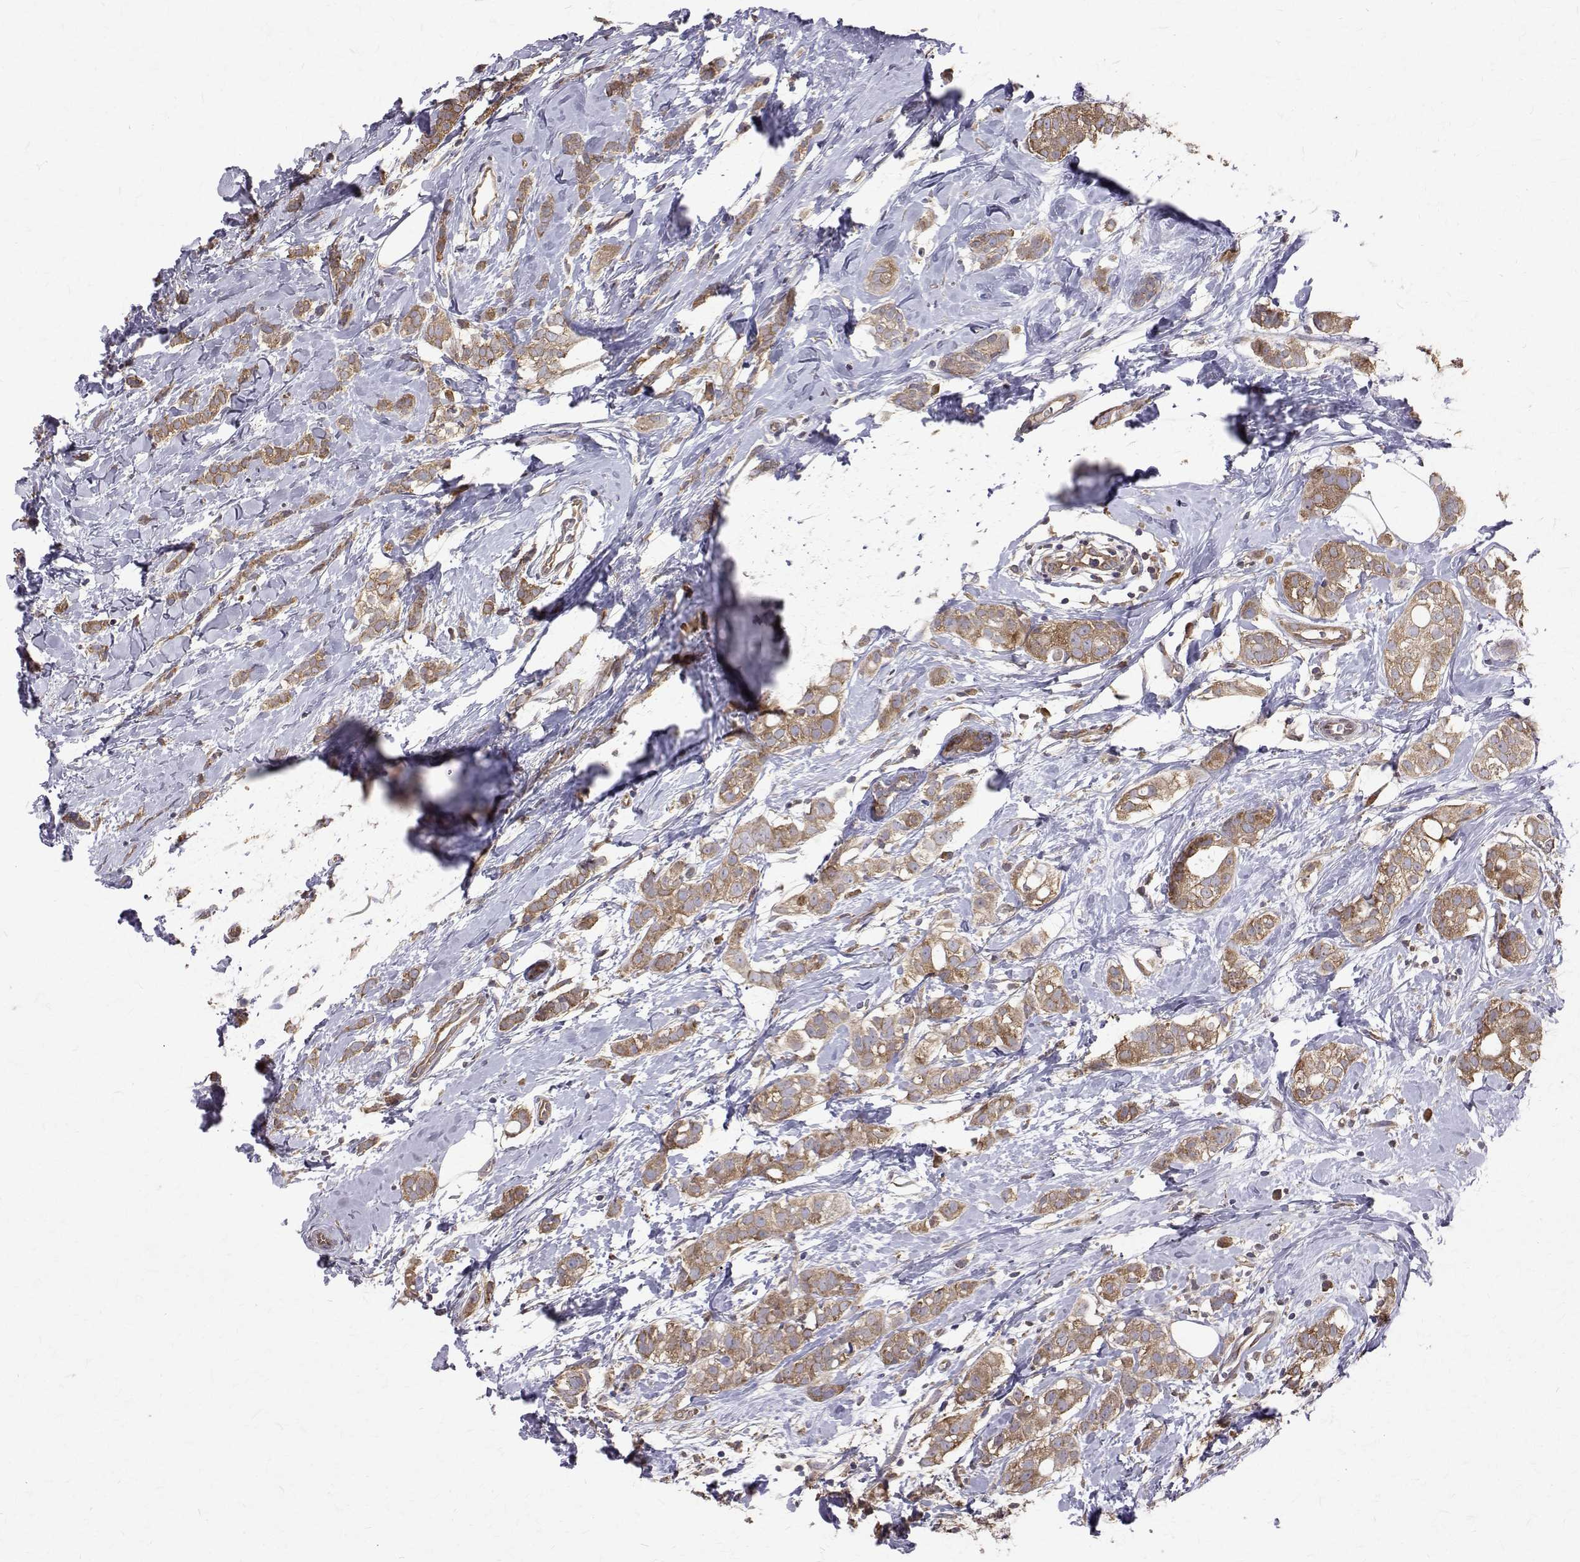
{"staining": {"intensity": "moderate", "quantity": ">75%", "location": "cytoplasmic/membranous"}, "tissue": "breast cancer", "cell_type": "Tumor cells", "image_type": "cancer", "snomed": [{"axis": "morphology", "description": "Duct carcinoma"}, {"axis": "topography", "description": "Breast"}], "caption": "About >75% of tumor cells in infiltrating ductal carcinoma (breast) show moderate cytoplasmic/membranous protein positivity as visualized by brown immunohistochemical staining.", "gene": "FARSB", "patient": {"sex": "female", "age": 40}}